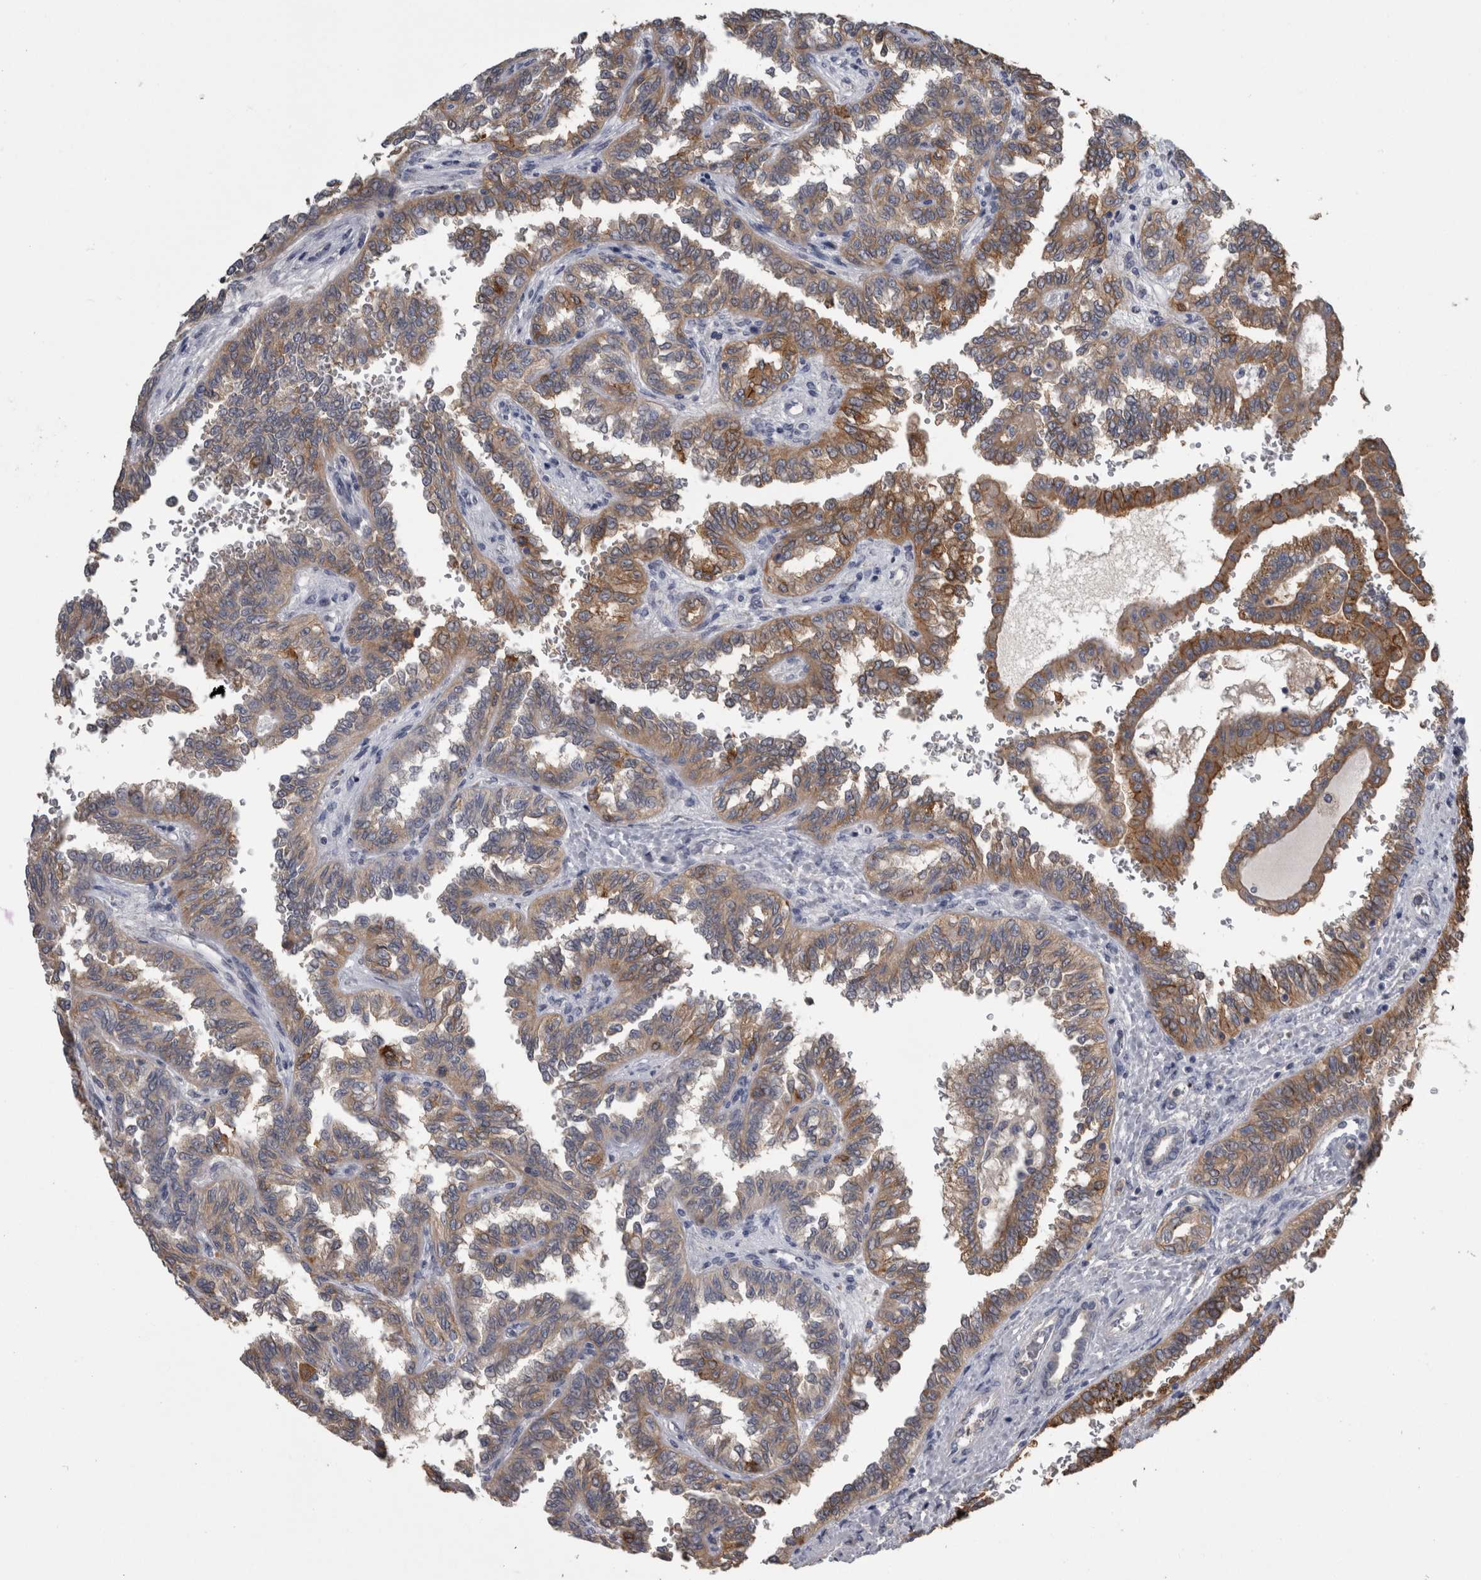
{"staining": {"intensity": "moderate", "quantity": "25%-75%", "location": "cytoplasmic/membranous"}, "tissue": "renal cancer", "cell_type": "Tumor cells", "image_type": "cancer", "snomed": [{"axis": "morphology", "description": "Inflammation, NOS"}, {"axis": "morphology", "description": "Adenocarcinoma, NOS"}, {"axis": "topography", "description": "Kidney"}], "caption": "Renal adenocarcinoma stained with DAB IHC reveals medium levels of moderate cytoplasmic/membranous expression in about 25%-75% of tumor cells.", "gene": "ANXA13", "patient": {"sex": "male", "age": 68}}